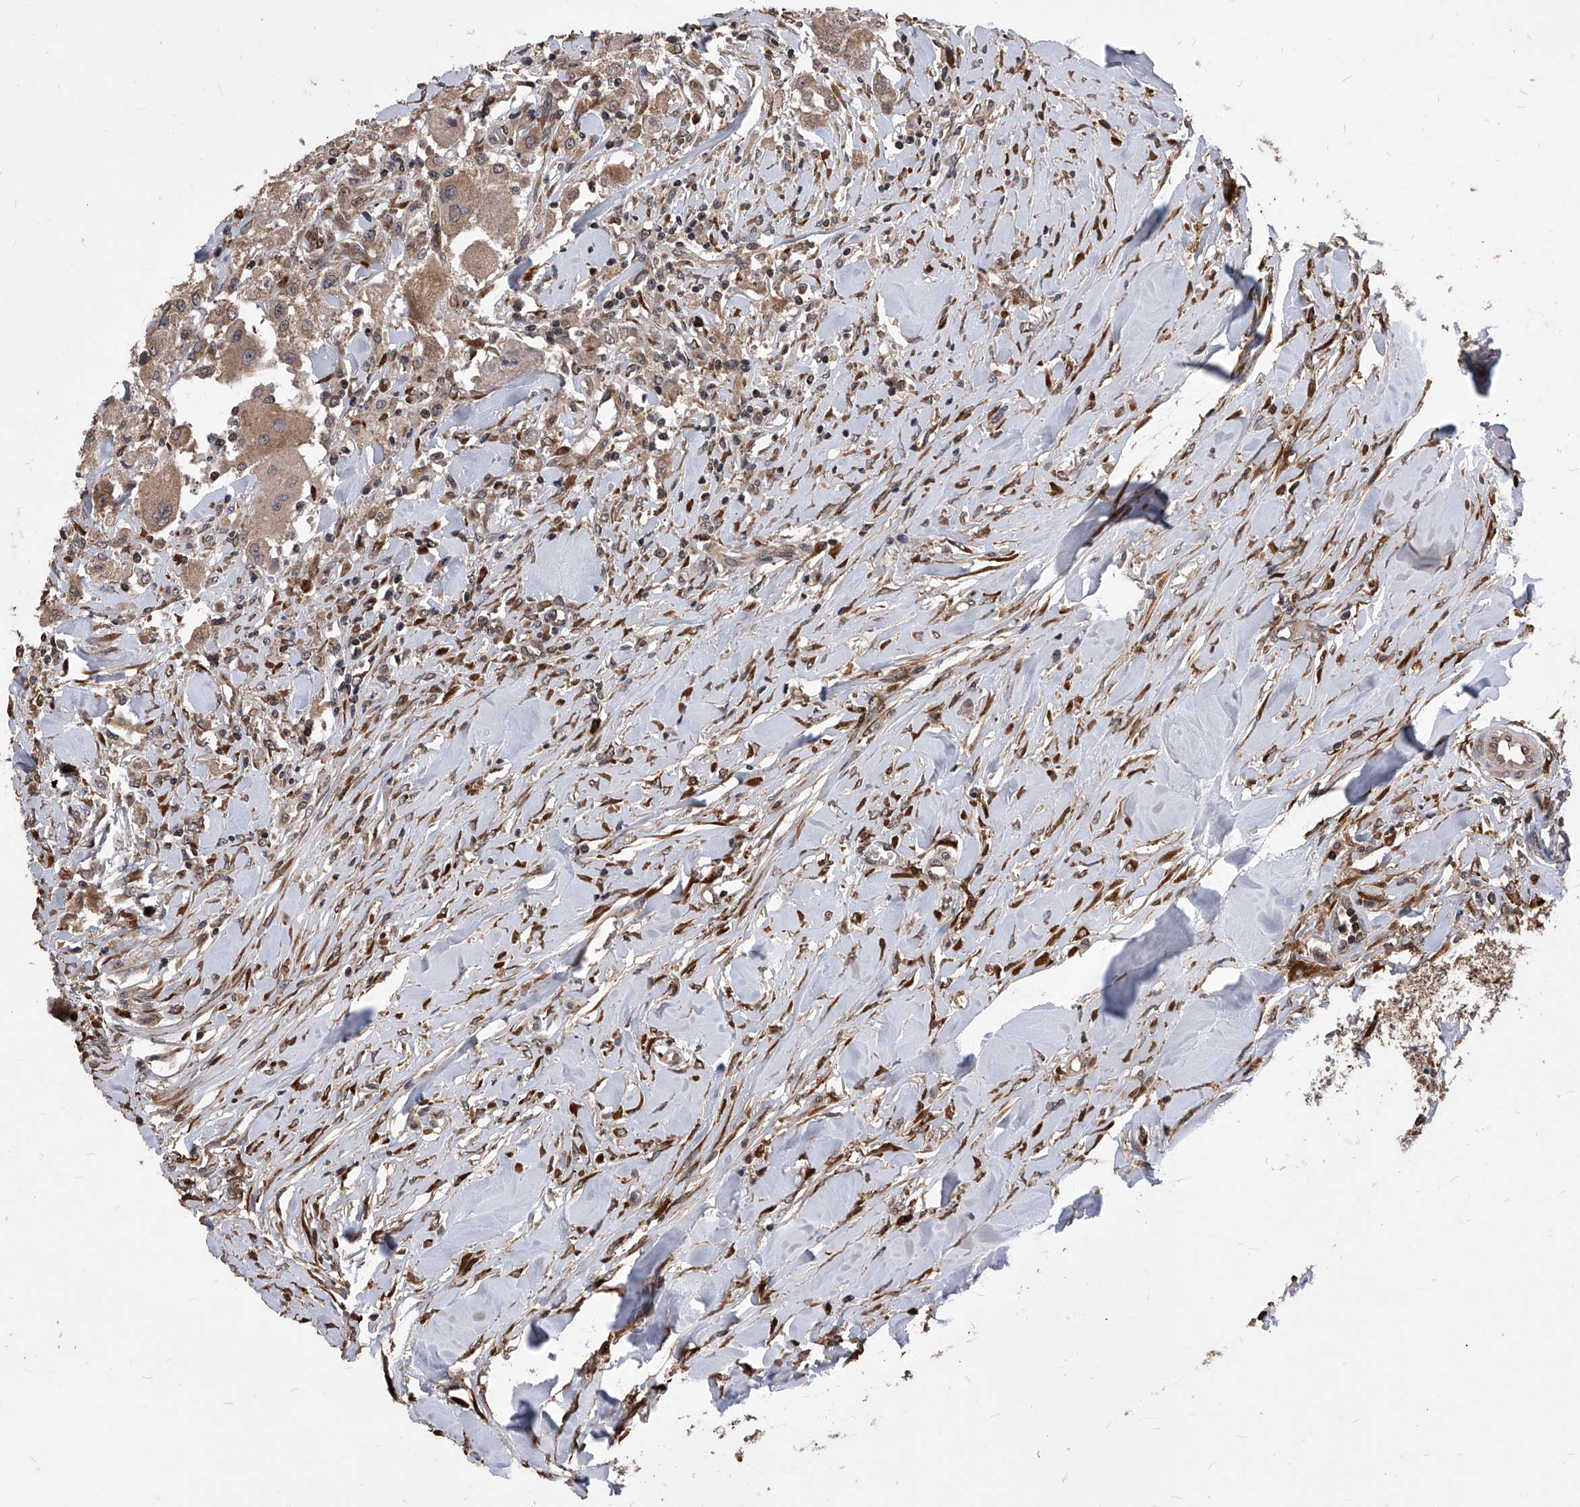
{"staining": {"intensity": "weak", "quantity": ">75%", "location": "cytoplasmic/membranous"}, "tissue": "head and neck cancer", "cell_type": "Tumor cells", "image_type": "cancer", "snomed": [{"axis": "morphology", "description": "Normal tissue, NOS"}, {"axis": "morphology", "description": "Squamous cell carcinoma, NOS"}, {"axis": "topography", "description": "Skeletal muscle"}, {"axis": "topography", "description": "Head-Neck"}], "caption": "Squamous cell carcinoma (head and neck) stained with DAB immunohistochemistry exhibits low levels of weak cytoplasmic/membranous positivity in about >75% of tumor cells. The staining was performed using DAB (3,3'-diaminobenzidine) to visualize the protein expression in brown, while the nuclei were stained in blue with hematoxylin (Magnification: 20x).", "gene": "ID1", "patient": {"sex": "male", "age": 51}}